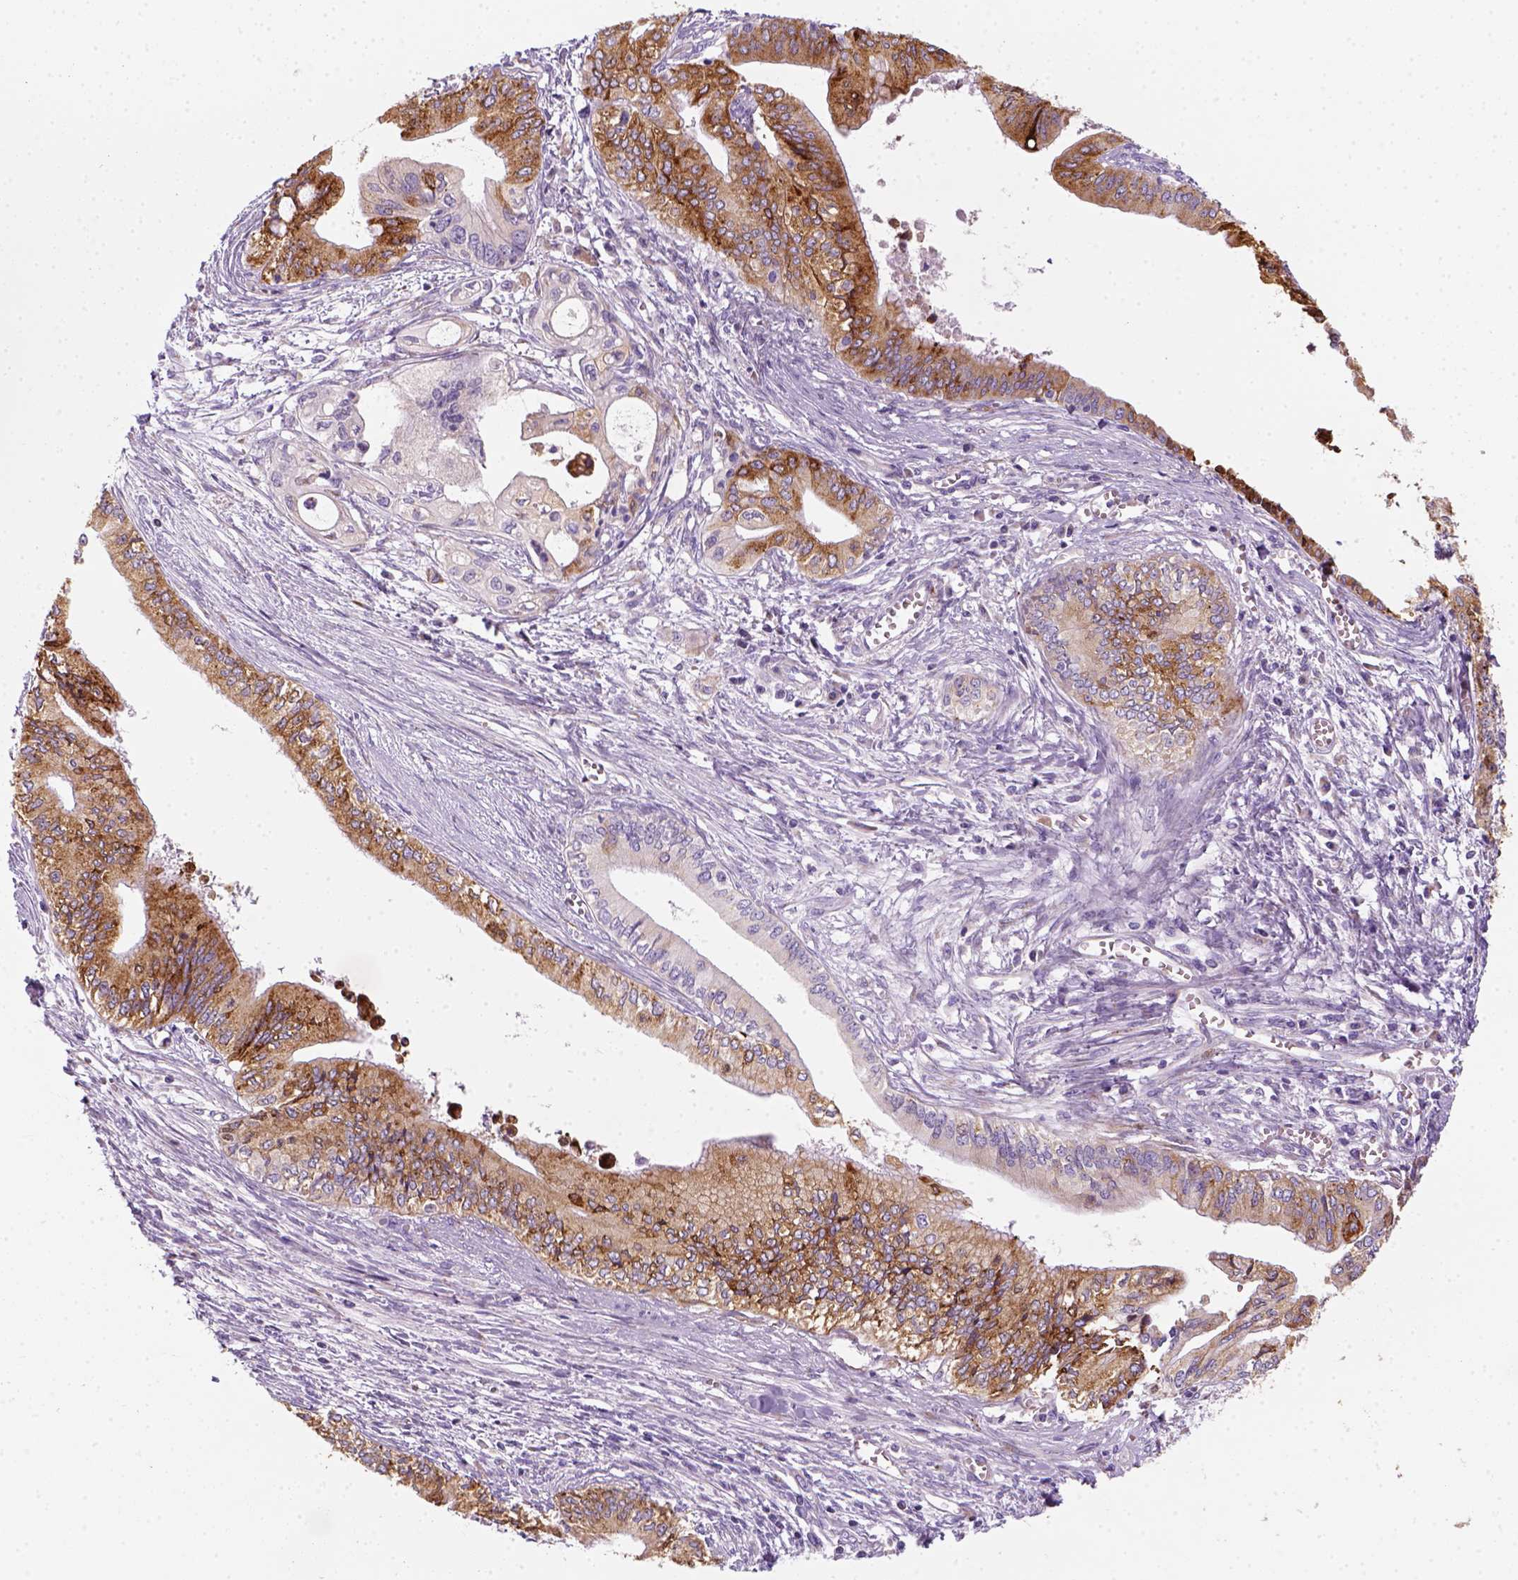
{"staining": {"intensity": "moderate", "quantity": ">75%", "location": "cytoplasmic/membranous"}, "tissue": "pancreatic cancer", "cell_type": "Tumor cells", "image_type": "cancer", "snomed": [{"axis": "morphology", "description": "Adenocarcinoma, NOS"}, {"axis": "topography", "description": "Pancreas"}], "caption": "Pancreatic adenocarcinoma tissue demonstrates moderate cytoplasmic/membranous expression in about >75% of tumor cells", "gene": "CES2", "patient": {"sex": "female", "age": 61}}